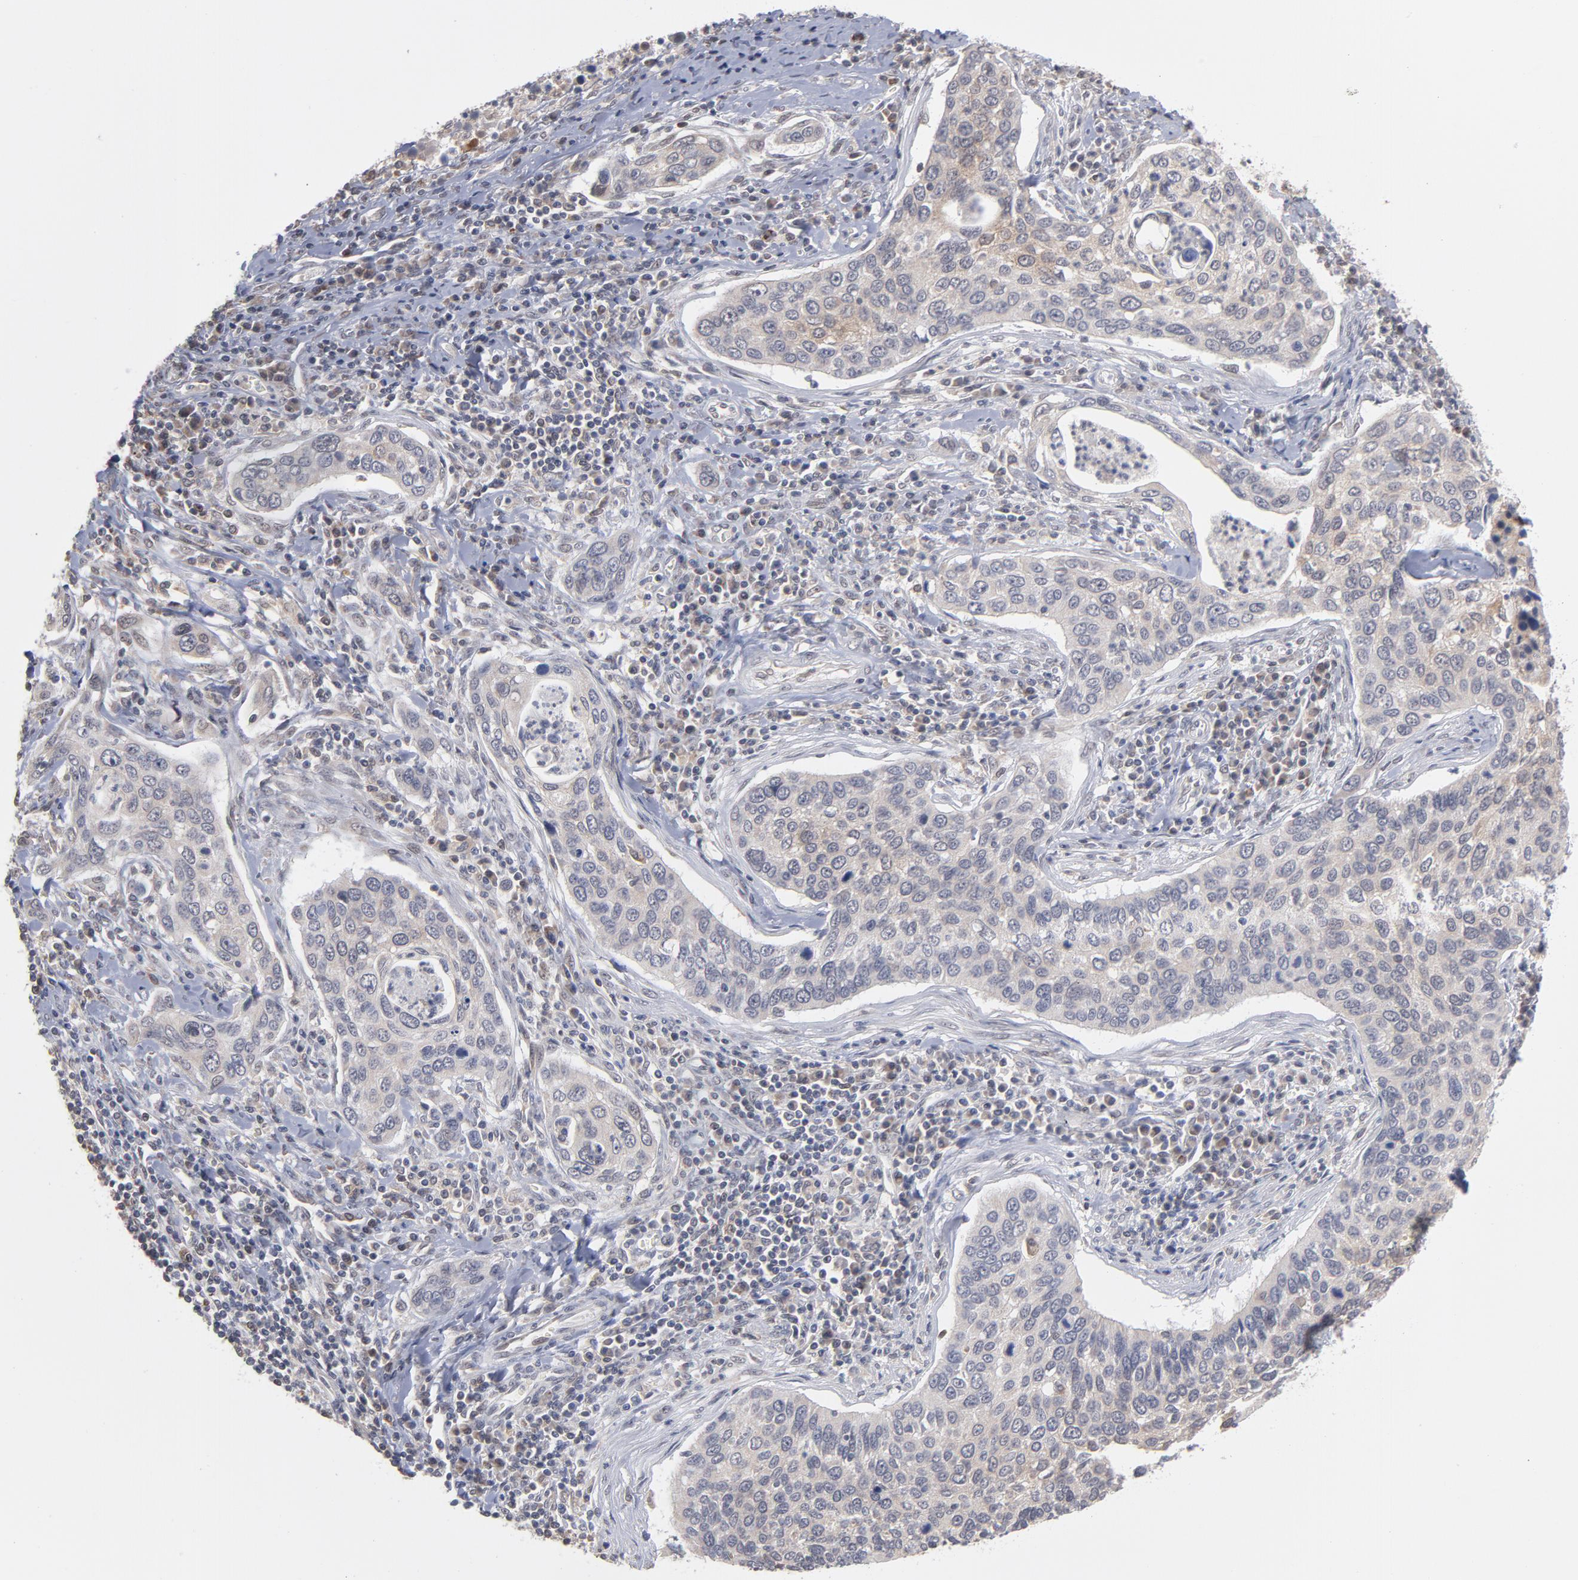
{"staining": {"intensity": "negative", "quantity": "none", "location": "none"}, "tissue": "cervical cancer", "cell_type": "Tumor cells", "image_type": "cancer", "snomed": [{"axis": "morphology", "description": "Squamous cell carcinoma, NOS"}, {"axis": "topography", "description": "Cervix"}], "caption": "IHC photomicrograph of neoplastic tissue: human cervical cancer stained with DAB exhibits no significant protein positivity in tumor cells.", "gene": "OAS1", "patient": {"sex": "female", "age": 53}}